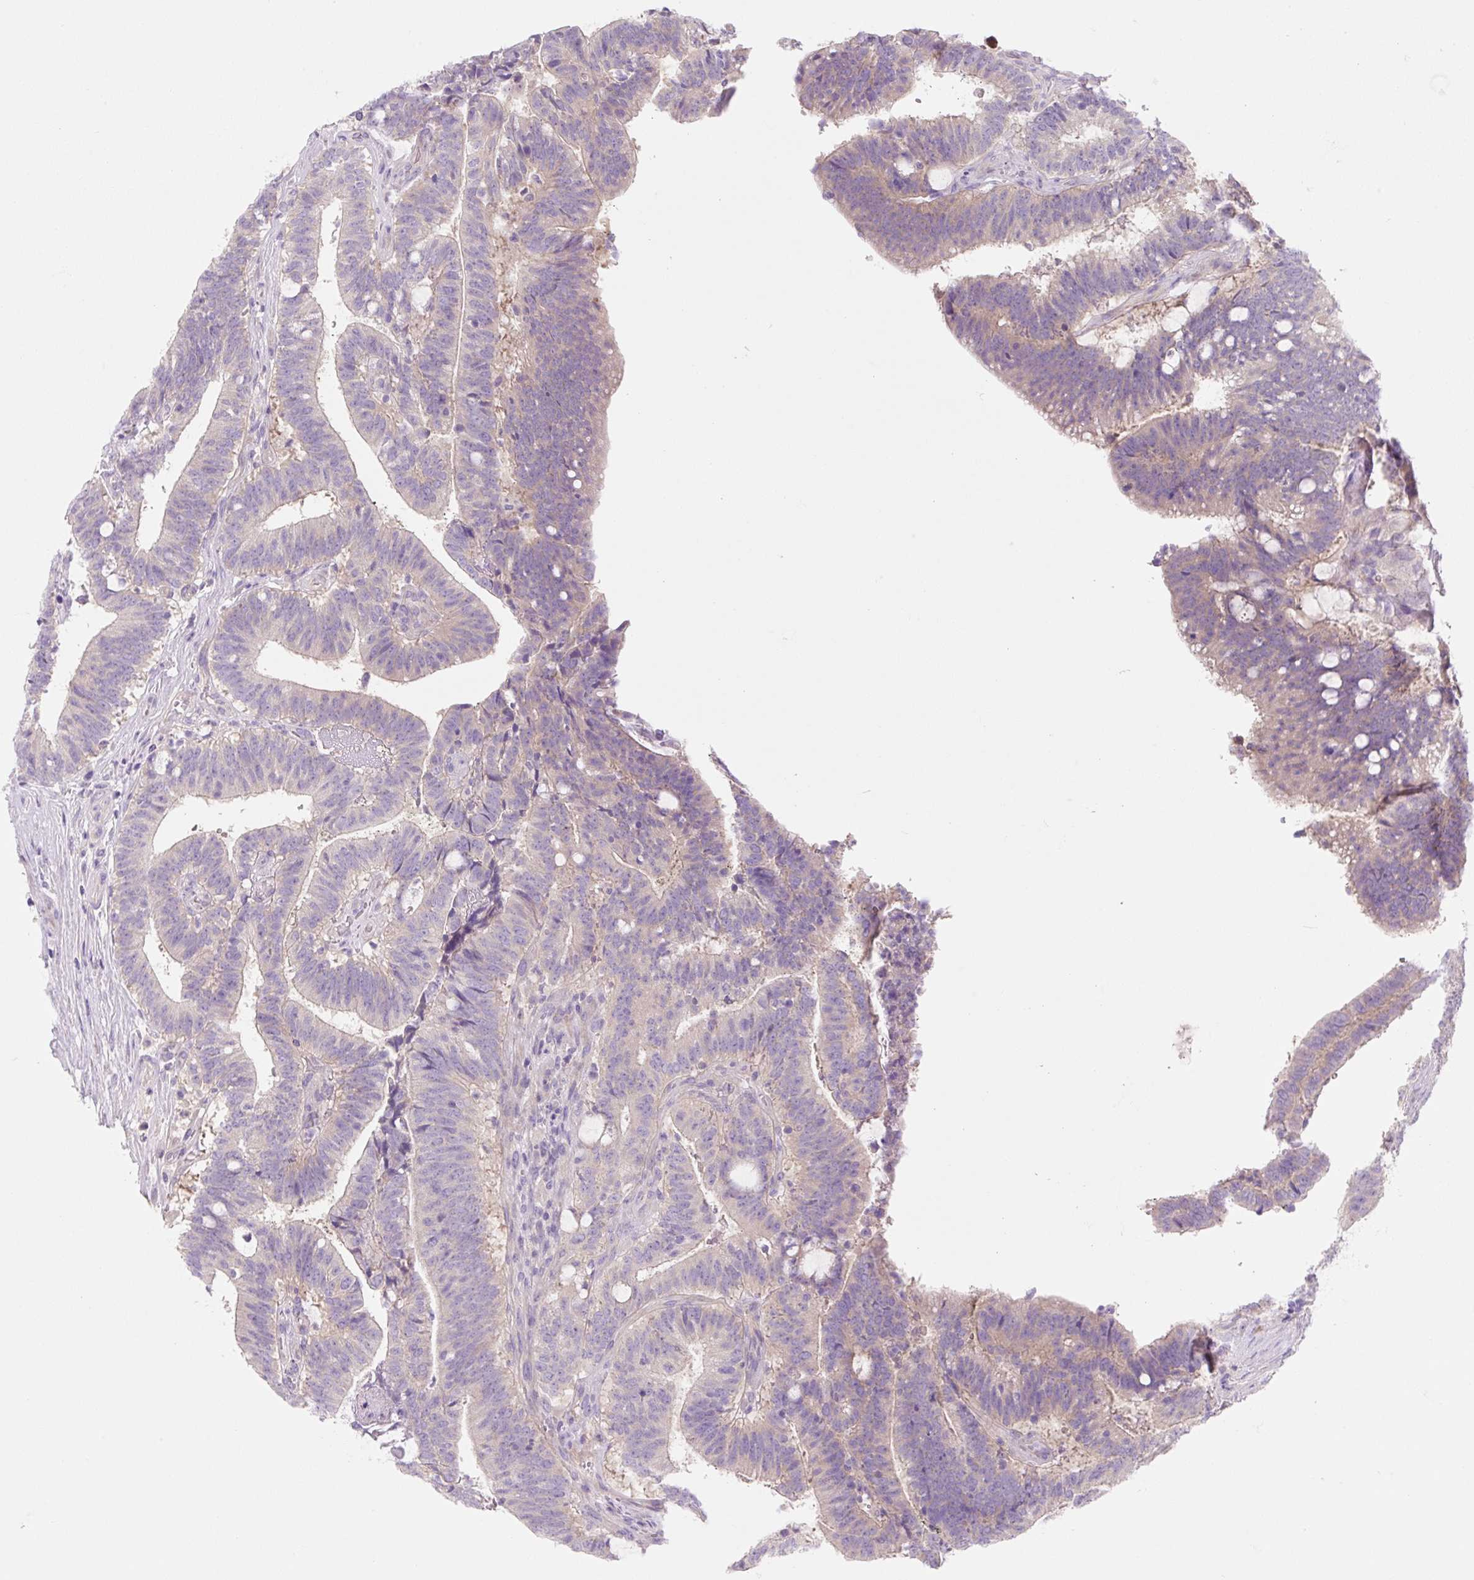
{"staining": {"intensity": "weak", "quantity": "<25%", "location": "cytoplasmic/membranous"}, "tissue": "colorectal cancer", "cell_type": "Tumor cells", "image_type": "cancer", "snomed": [{"axis": "morphology", "description": "Adenocarcinoma, NOS"}, {"axis": "topography", "description": "Colon"}], "caption": "Adenocarcinoma (colorectal) was stained to show a protein in brown. There is no significant positivity in tumor cells.", "gene": "CELF6", "patient": {"sex": "female", "age": 43}}